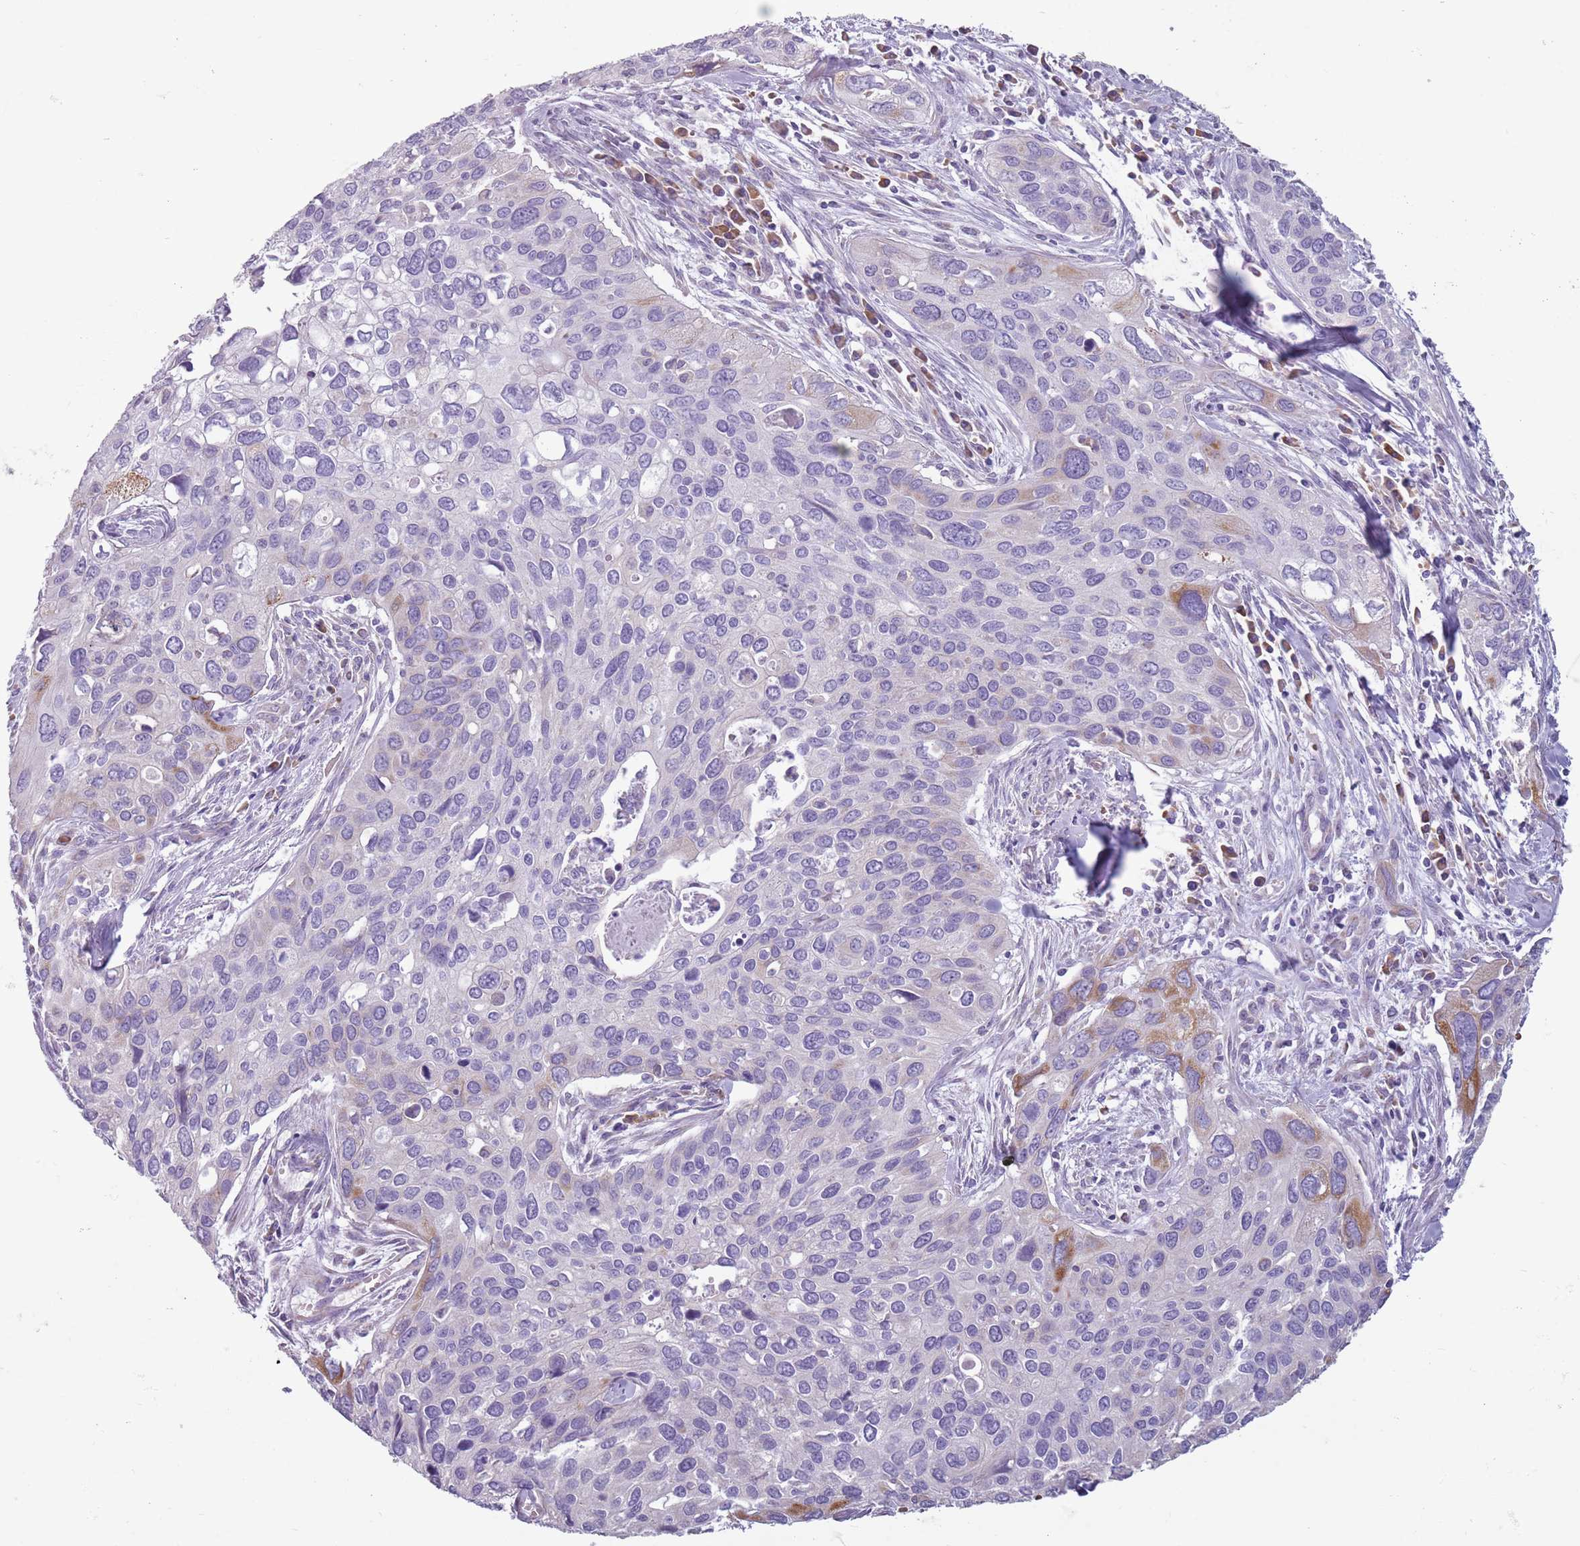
{"staining": {"intensity": "moderate", "quantity": "<25%", "location": "cytoplasmic/membranous"}, "tissue": "cervical cancer", "cell_type": "Tumor cells", "image_type": "cancer", "snomed": [{"axis": "morphology", "description": "Squamous cell carcinoma, NOS"}, {"axis": "topography", "description": "Cervix"}], "caption": "Tumor cells show moderate cytoplasmic/membranous expression in about <25% of cells in cervical squamous cell carcinoma. The protein is stained brown, and the nuclei are stained in blue (DAB (3,3'-diaminobenzidine) IHC with brightfield microscopy, high magnification).", "gene": "HYOU1", "patient": {"sex": "female", "age": 55}}